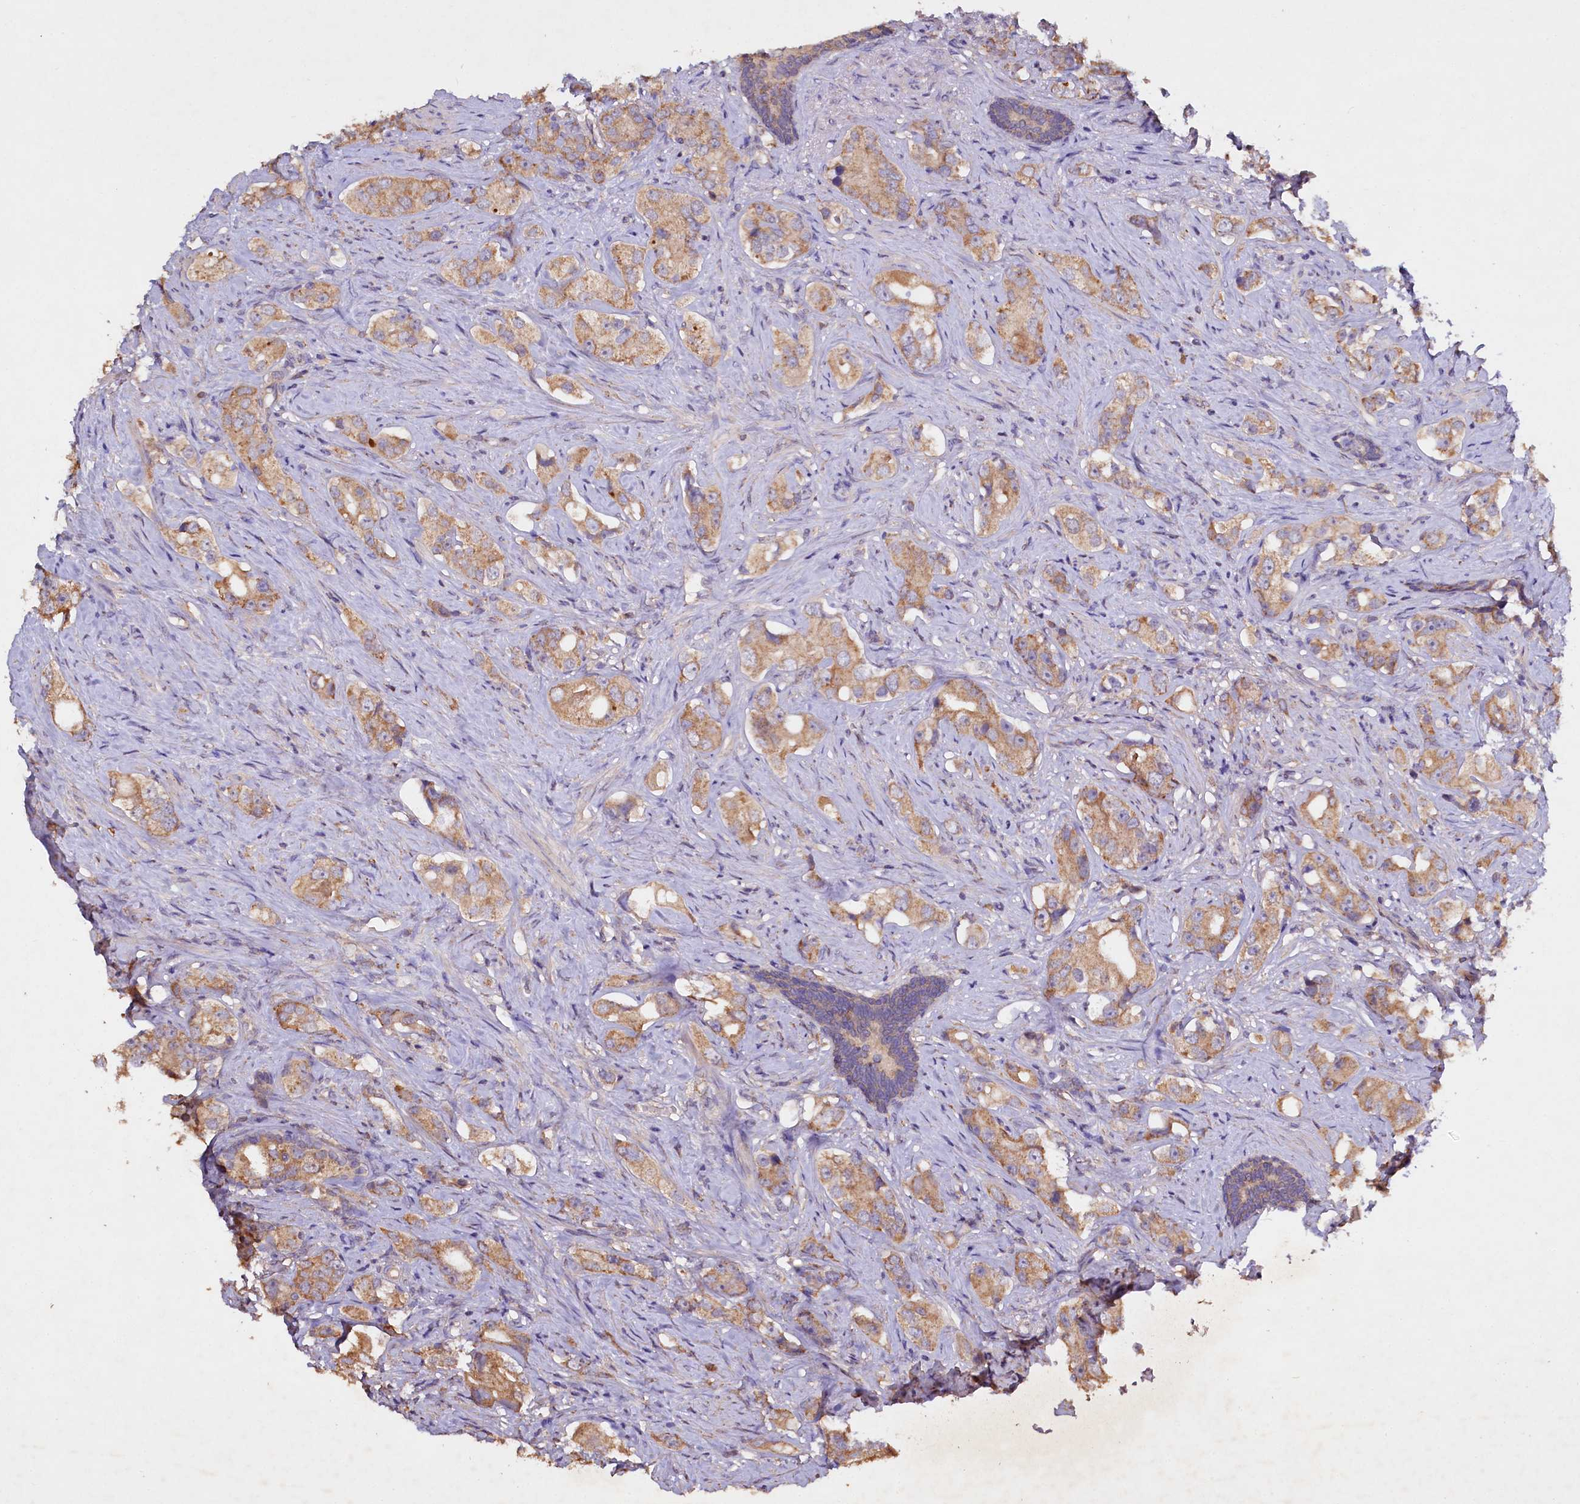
{"staining": {"intensity": "moderate", "quantity": ">75%", "location": "cytoplasmic/membranous"}, "tissue": "prostate cancer", "cell_type": "Tumor cells", "image_type": "cancer", "snomed": [{"axis": "morphology", "description": "Adenocarcinoma, High grade"}, {"axis": "topography", "description": "Prostate"}], "caption": "This image shows prostate cancer stained with immunohistochemistry (IHC) to label a protein in brown. The cytoplasmic/membranous of tumor cells show moderate positivity for the protein. Nuclei are counter-stained blue.", "gene": "ETFBKMT", "patient": {"sex": "male", "age": 63}}